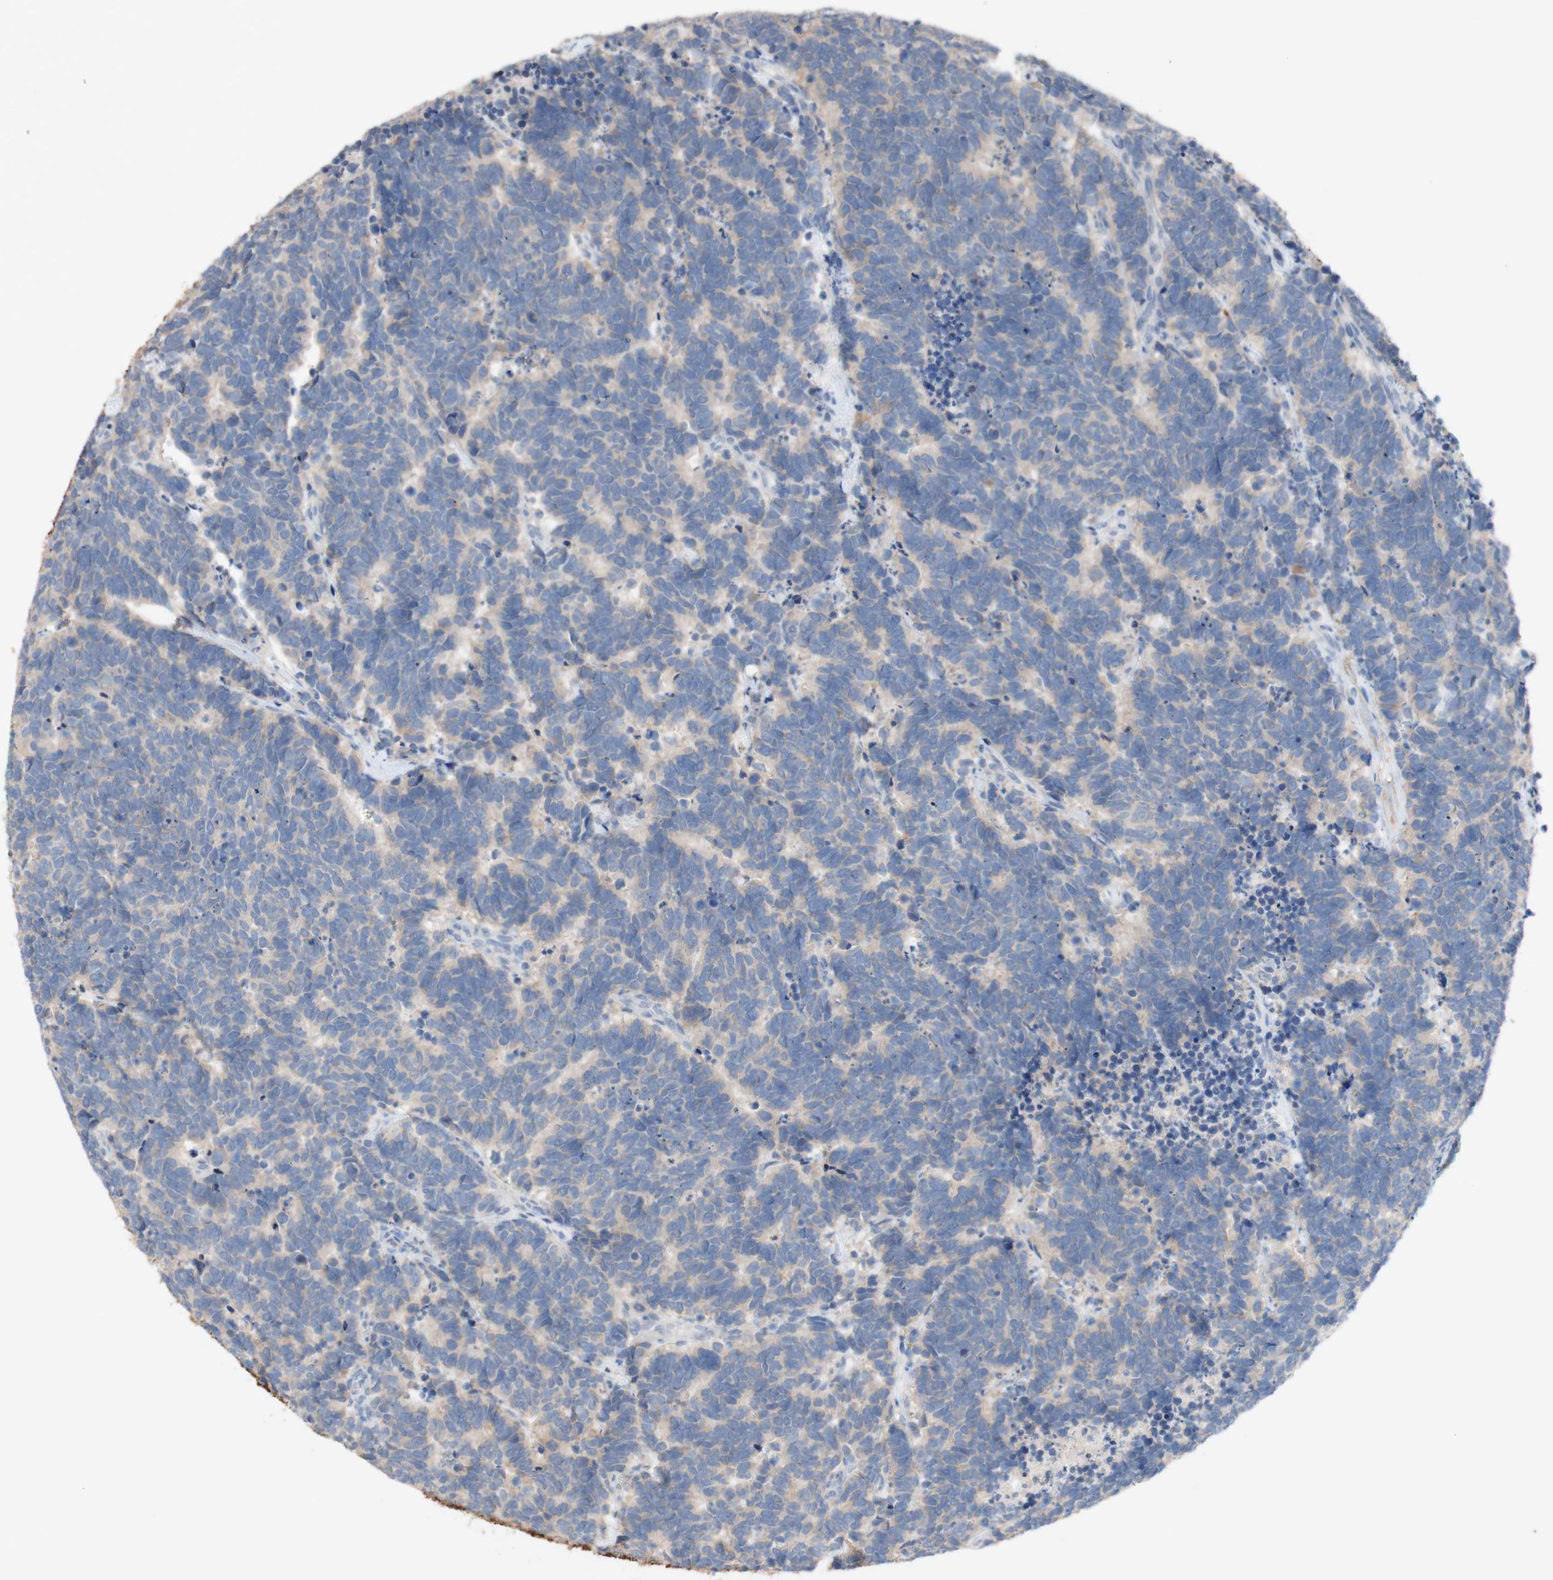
{"staining": {"intensity": "weak", "quantity": ">75%", "location": "cytoplasmic/membranous"}, "tissue": "carcinoid", "cell_type": "Tumor cells", "image_type": "cancer", "snomed": [{"axis": "morphology", "description": "Carcinoma, NOS"}, {"axis": "morphology", "description": "Carcinoid, malignant, NOS"}, {"axis": "topography", "description": "Urinary bladder"}], "caption": "Protein expression by IHC demonstrates weak cytoplasmic/membranous staining in approximately >75% of tumor cells in carcinoid.", "gene": "PACSIN1", "patient": {"sex": "male", "age": 57}}